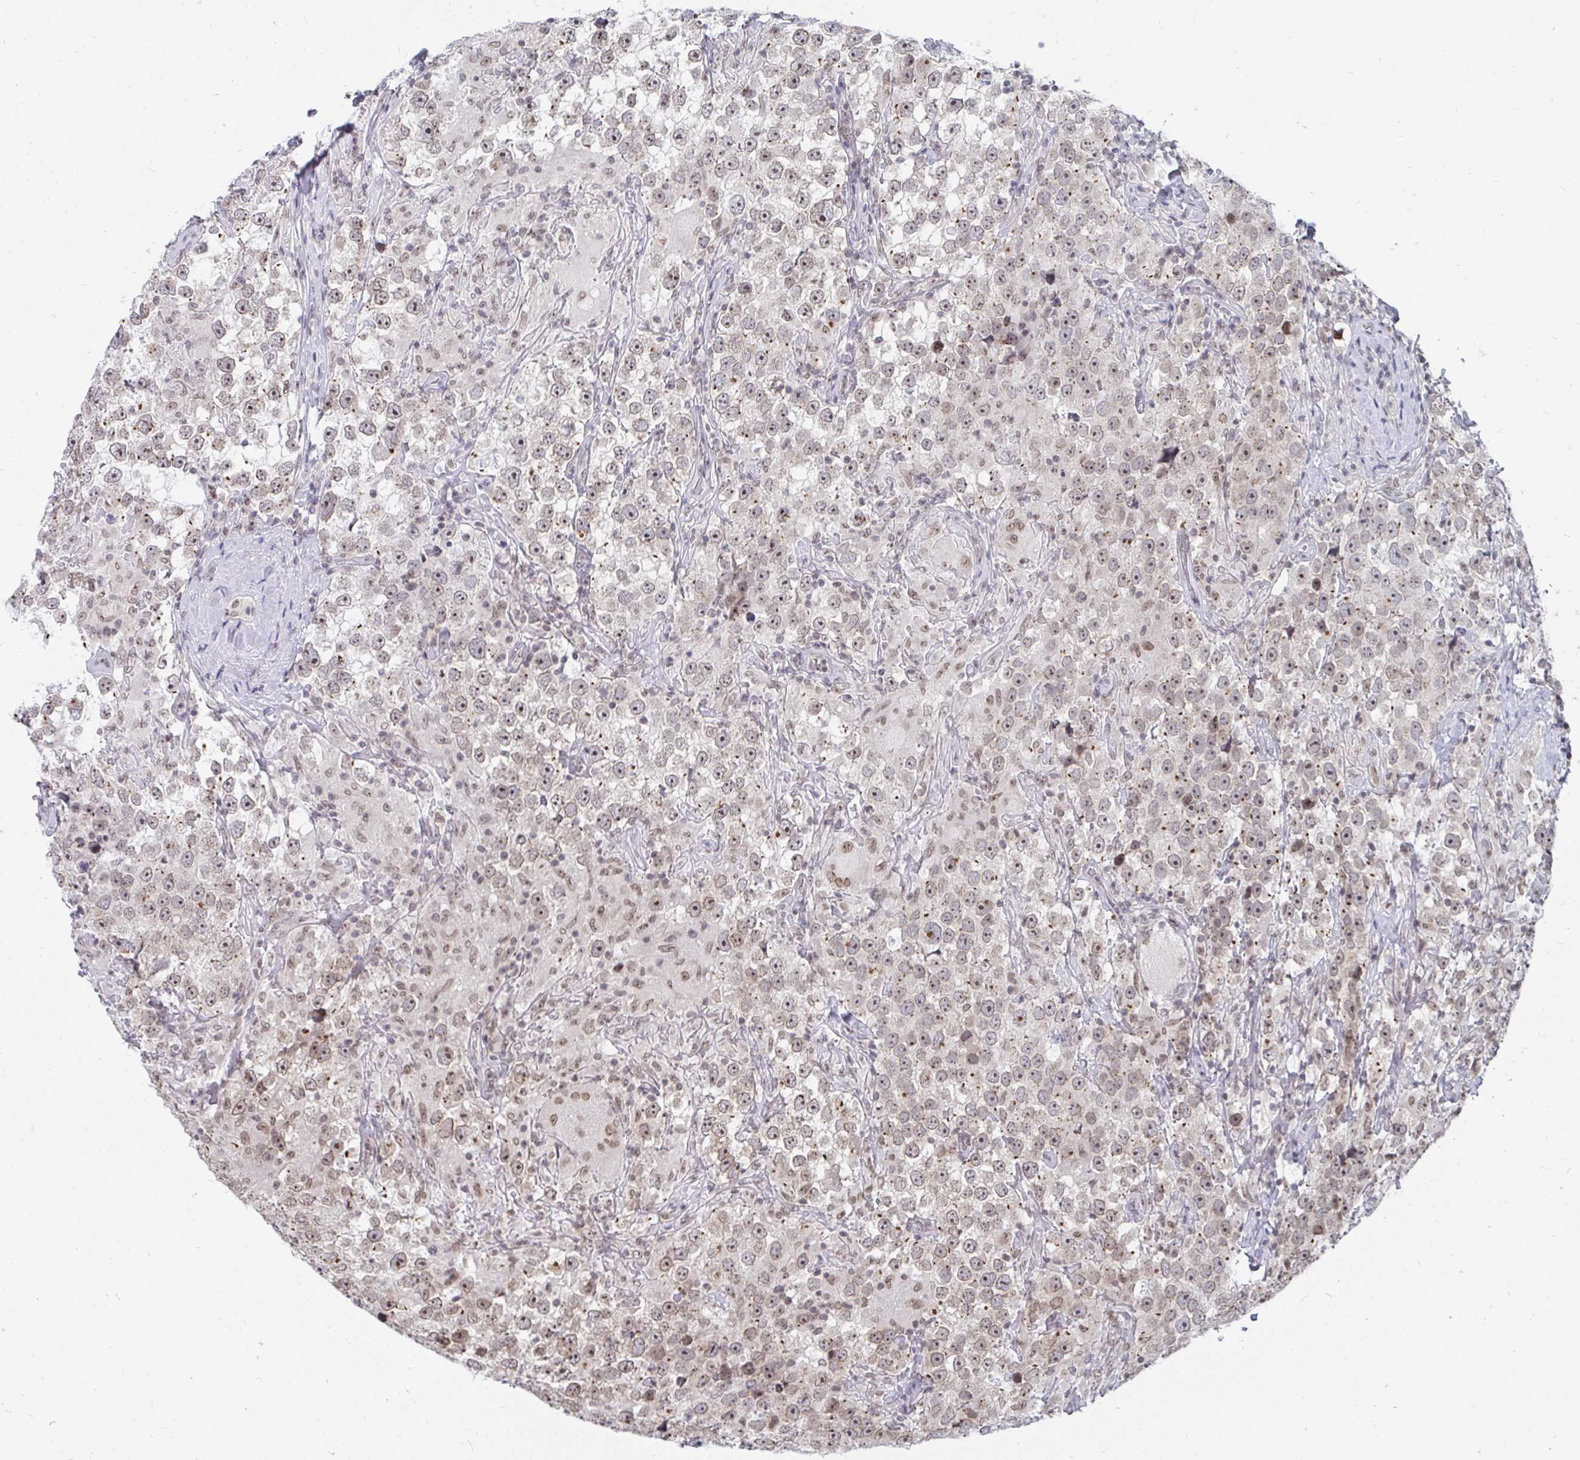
{"staining": {"intensity": "weak", "quantity": ">75%", "location": "nuclear"}, "tissue": "testis cancer", "cell_type": "Tumor cells", "image_type": "cancer", "snomed": [{"axis": "morphology", "description": "Seminoma, NOS"}, {"axis": "topography", "description": "Testis"}], "caption": "Seminoma (testis) was stained to show a protein in brown. There is low levels of weak nuclear positivity in about >75% of tumor cells. Using DAB (brown) and hematoxylin (blue) stains, captured at high magnification using brightfield microscopy.", "gene": "TRIP12", "patient": {"sex": "male", "age": 46}}